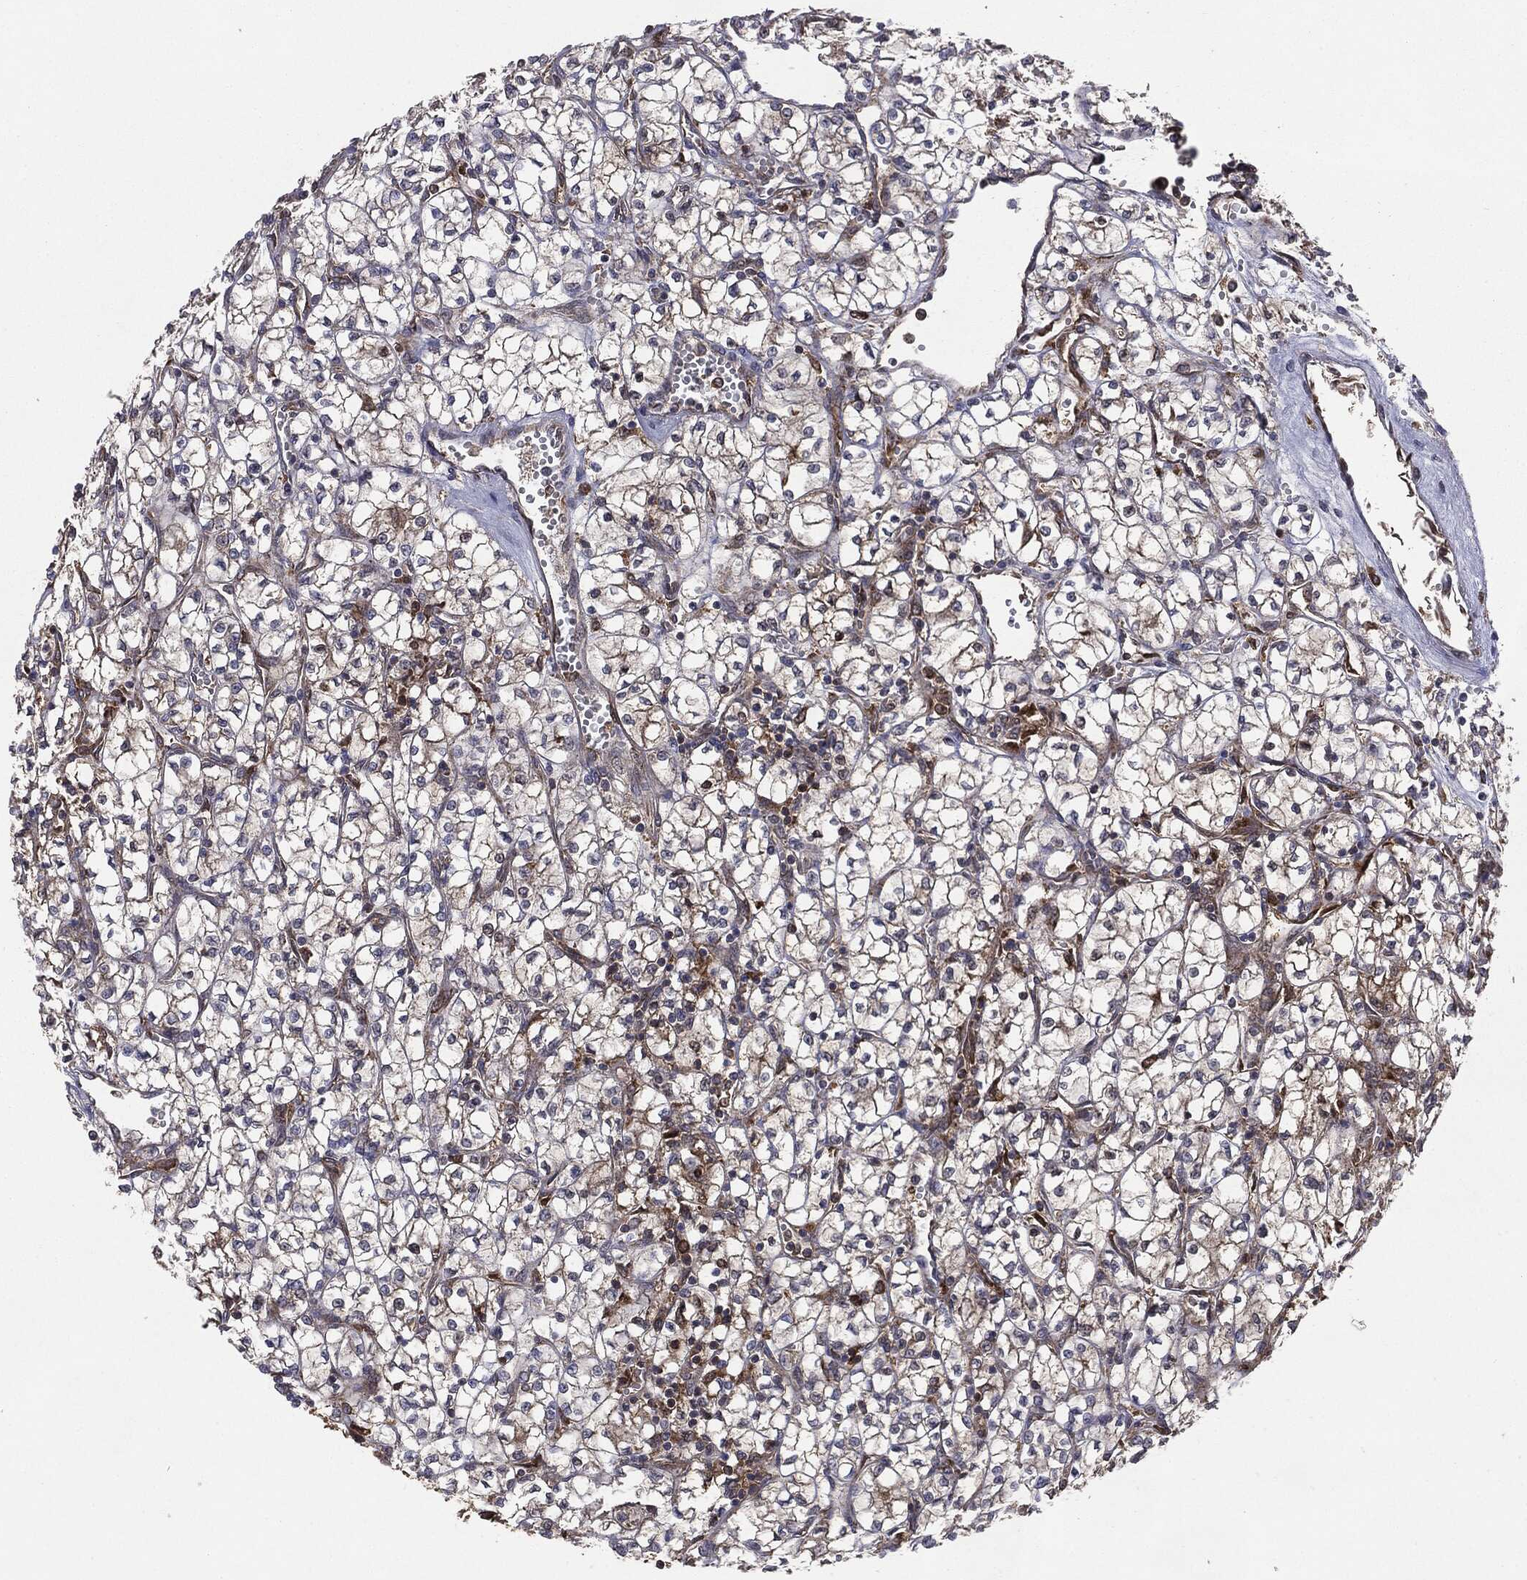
{"staining": {"intensity": "moderate", "quantity": "<25%", "location": "cytoplasmic/membranous"}, "tissue": "renal cancer", "cell_type": "Tumor cells", "image_type": "cancer", "snomed": [{"axis": "morphology", "description": "Adenocarcinoma, NOS"}, {"axis": "topography", "description": "Kidney"}], "caption": "Approximately <25% of tumor cells in renal adenocarcinoma display moderate cytoplasmic/membranous protein staining as visualized by brown immunohistochemical staining.", "gene": "NME1", "patient": {"sex": "female", "age": 64}}